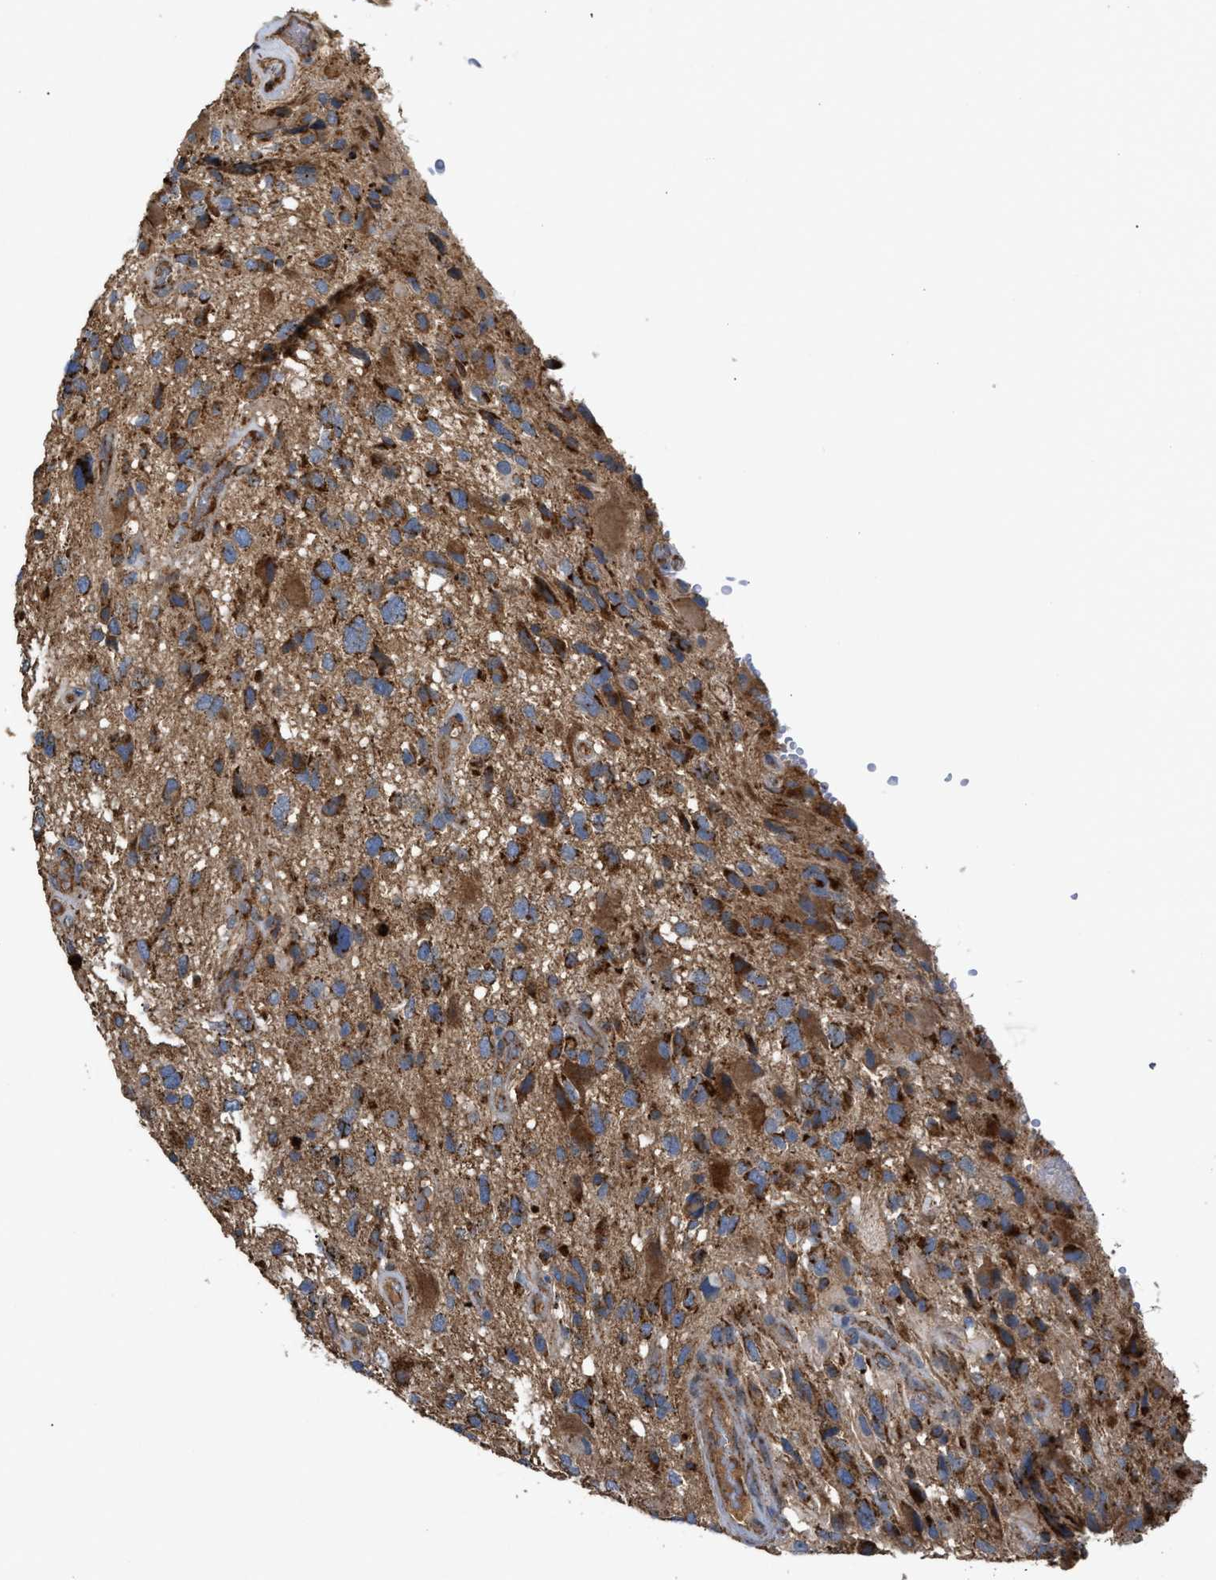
{"staining": {"intensity": "moderate", "quantity": ">75%", "location": "cytoplasmic/membranous"}, "tissue": "glioma", "cell_type": "Tumor cells", "image_type": "cancer", "snomed": [{"axis": "morphology", "description": "Glioma, malignant, High grade"}, {"axis": "topography", "description": "Brain"}], "caption": "Protein analysis of malignant glioma (high-grade) tissue exhibits moderate cytoplasmic/membranous staining in approximately >75% of tumor cells.", "gene": "TACO1", "patient": {"sex": "male", "age": 33}}